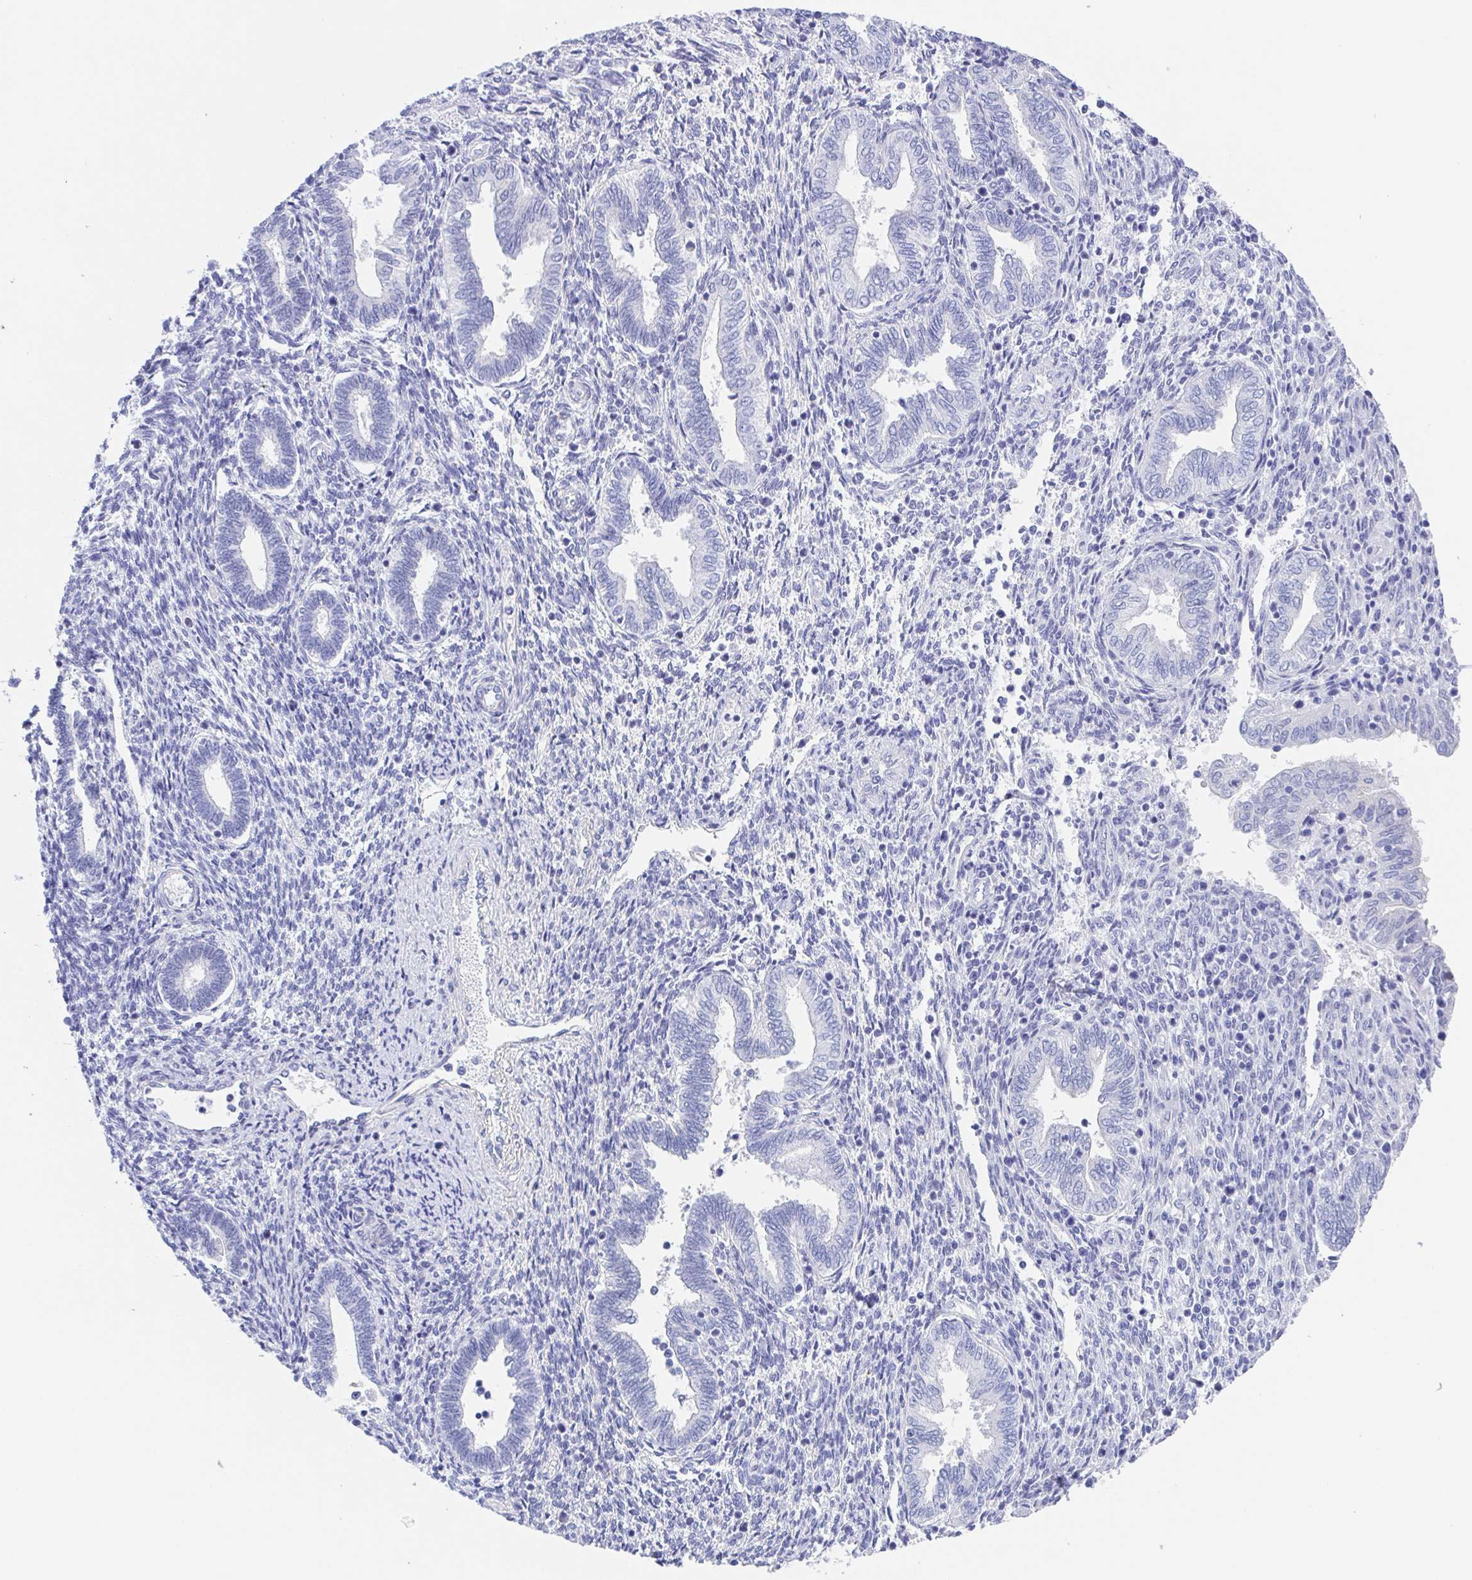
{"staining": {"intensity": "negative", "quantity": "none", "location": "none"}, "tissue": "endometrium", "cell_type": "Cells in endometrial stroma", "image_type": "normal", "snomed": [{"axis": "morphology", "description": "Normal tissue, NOS"}, {"axis": "topography", "description": "Endometrium"}], "caption": "High power microscopy image of an immunohistochemistry photomicrograph of unremarkable endometrium, revealing no significant staining in cells in endometrial stroma.", "gene": "MUCL3", "patient": {"sex": "female", "age": 42}}